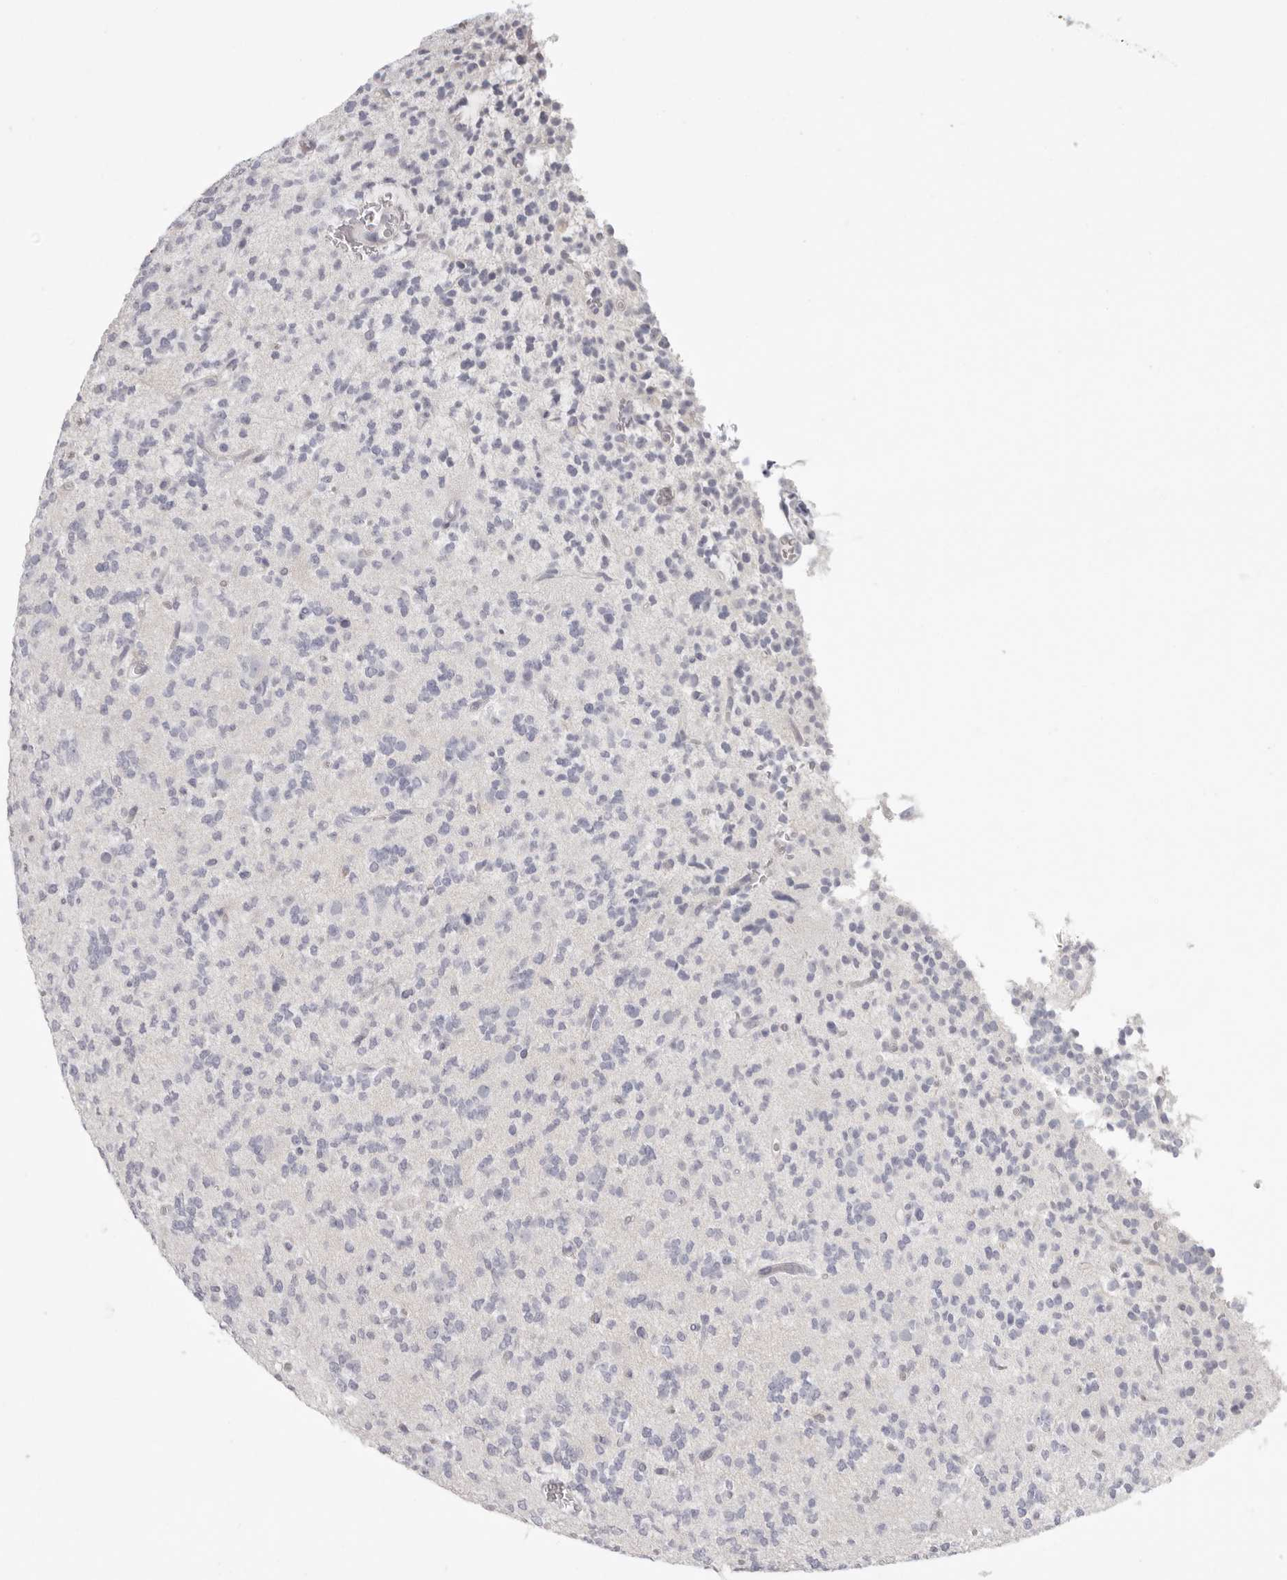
{"staining": {"intensity": "negative", "quantity": "none", "location": "none"}, "tissue": "glioma", "cell_type": "Tumor cells", "image_type": "cancer", "snomed": [{"axis": "morphology", "description": "Glioma, malignant, Low grade"}, {"axis": "topography", "description": "Brain"}], "caption": "There is no significant staining in tumor cells of malignant glioma (low-grade).", "gene": "RXFP1", "patient": {"sex": "male", "age": 38}}